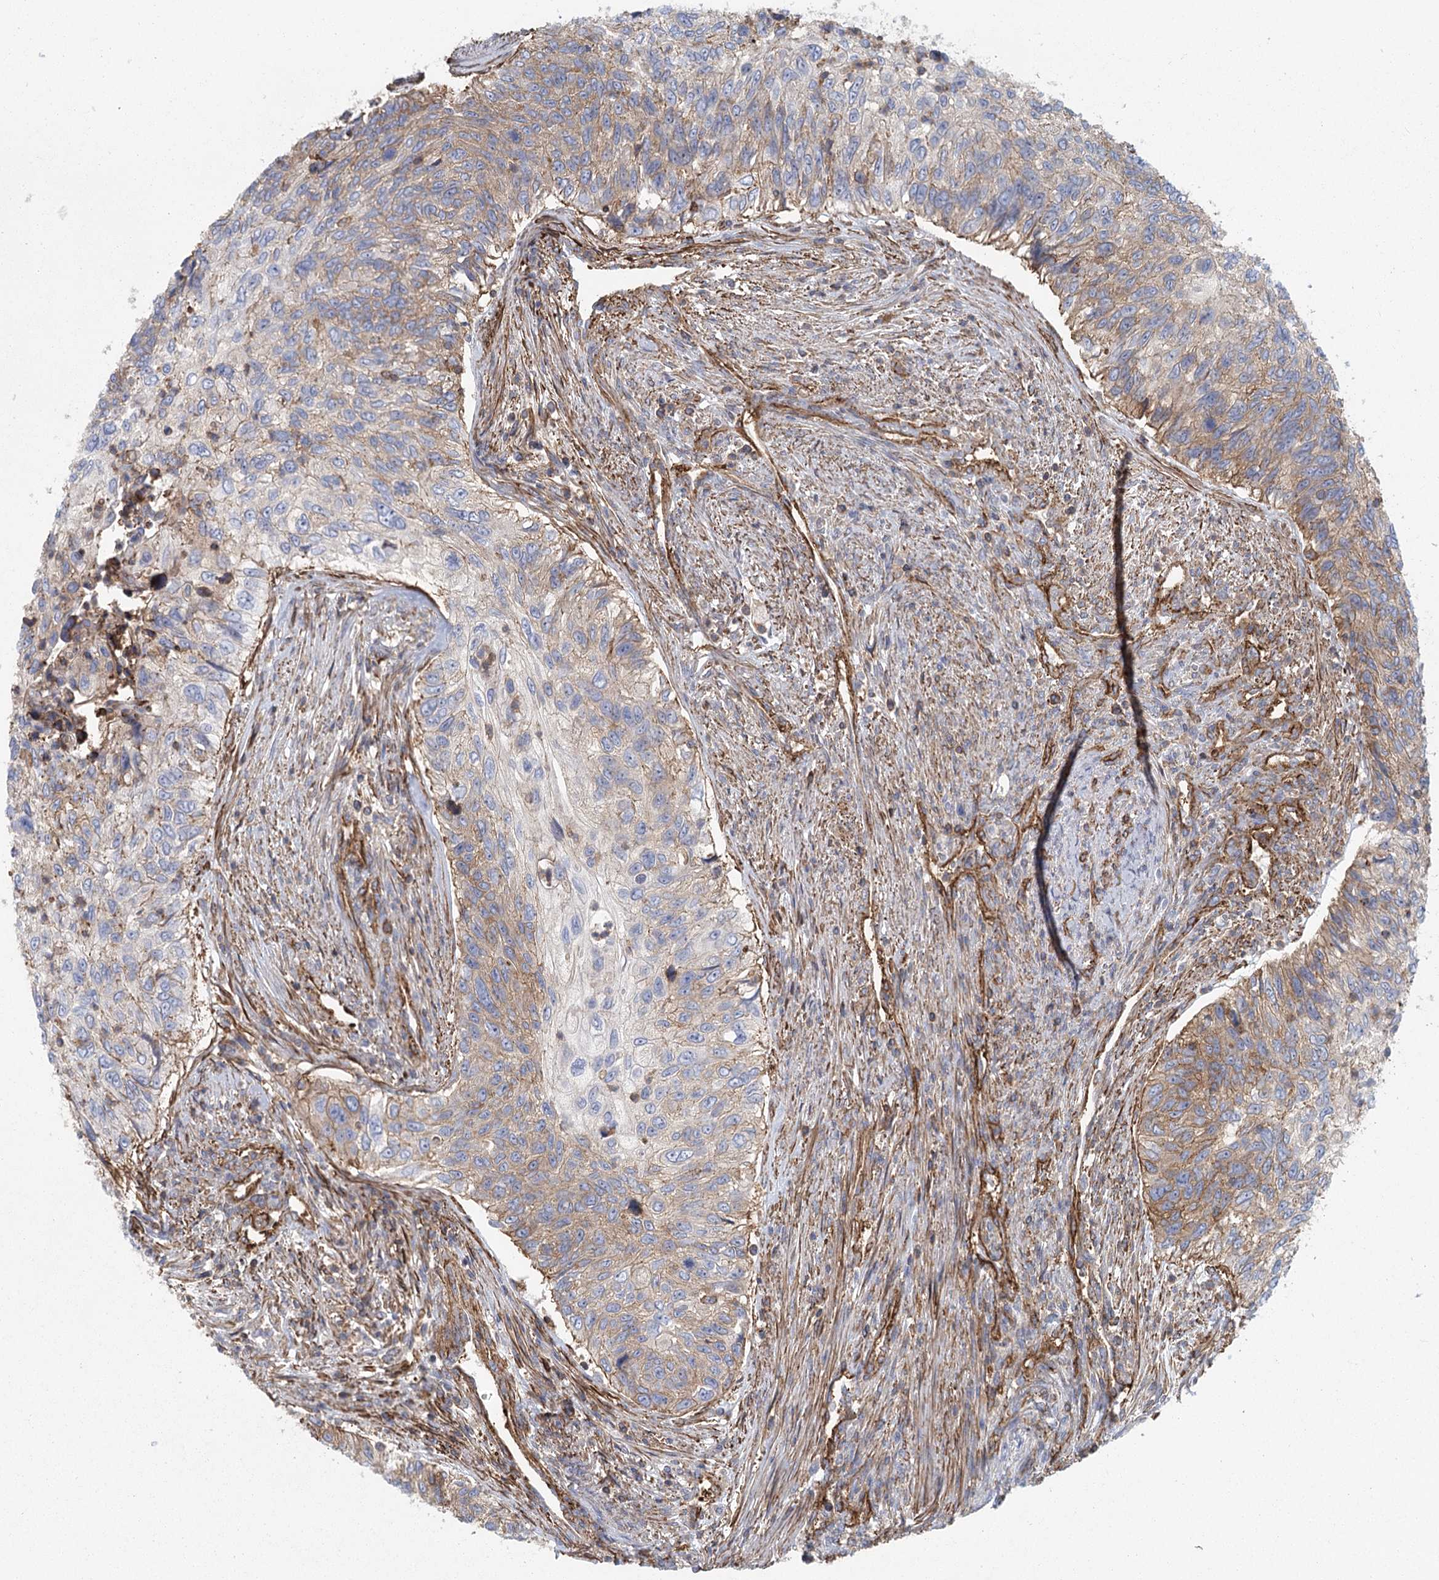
{"staining": {"intensity": "moderate", "quantity": "25%-75%", "location": "cytoplasmic/membranous"}, "tissue": "urothelial cancer", "cell_type": "Tumor cells", "image_type": "cancer", "snomed": [{"axis": "morphology", "description": "Urothelial carcinoma, High grade"}, {"axis": "topography", "description": "Urinary bladder"}], "caption": "Brown immunohistochemical staining in human urothelial cancer displays moderate cytoplasmic/membranous expression in about 25%-75% of tumor cells.", "gene": "IFT46", "patient": {"sex": "female", "age": 60}}